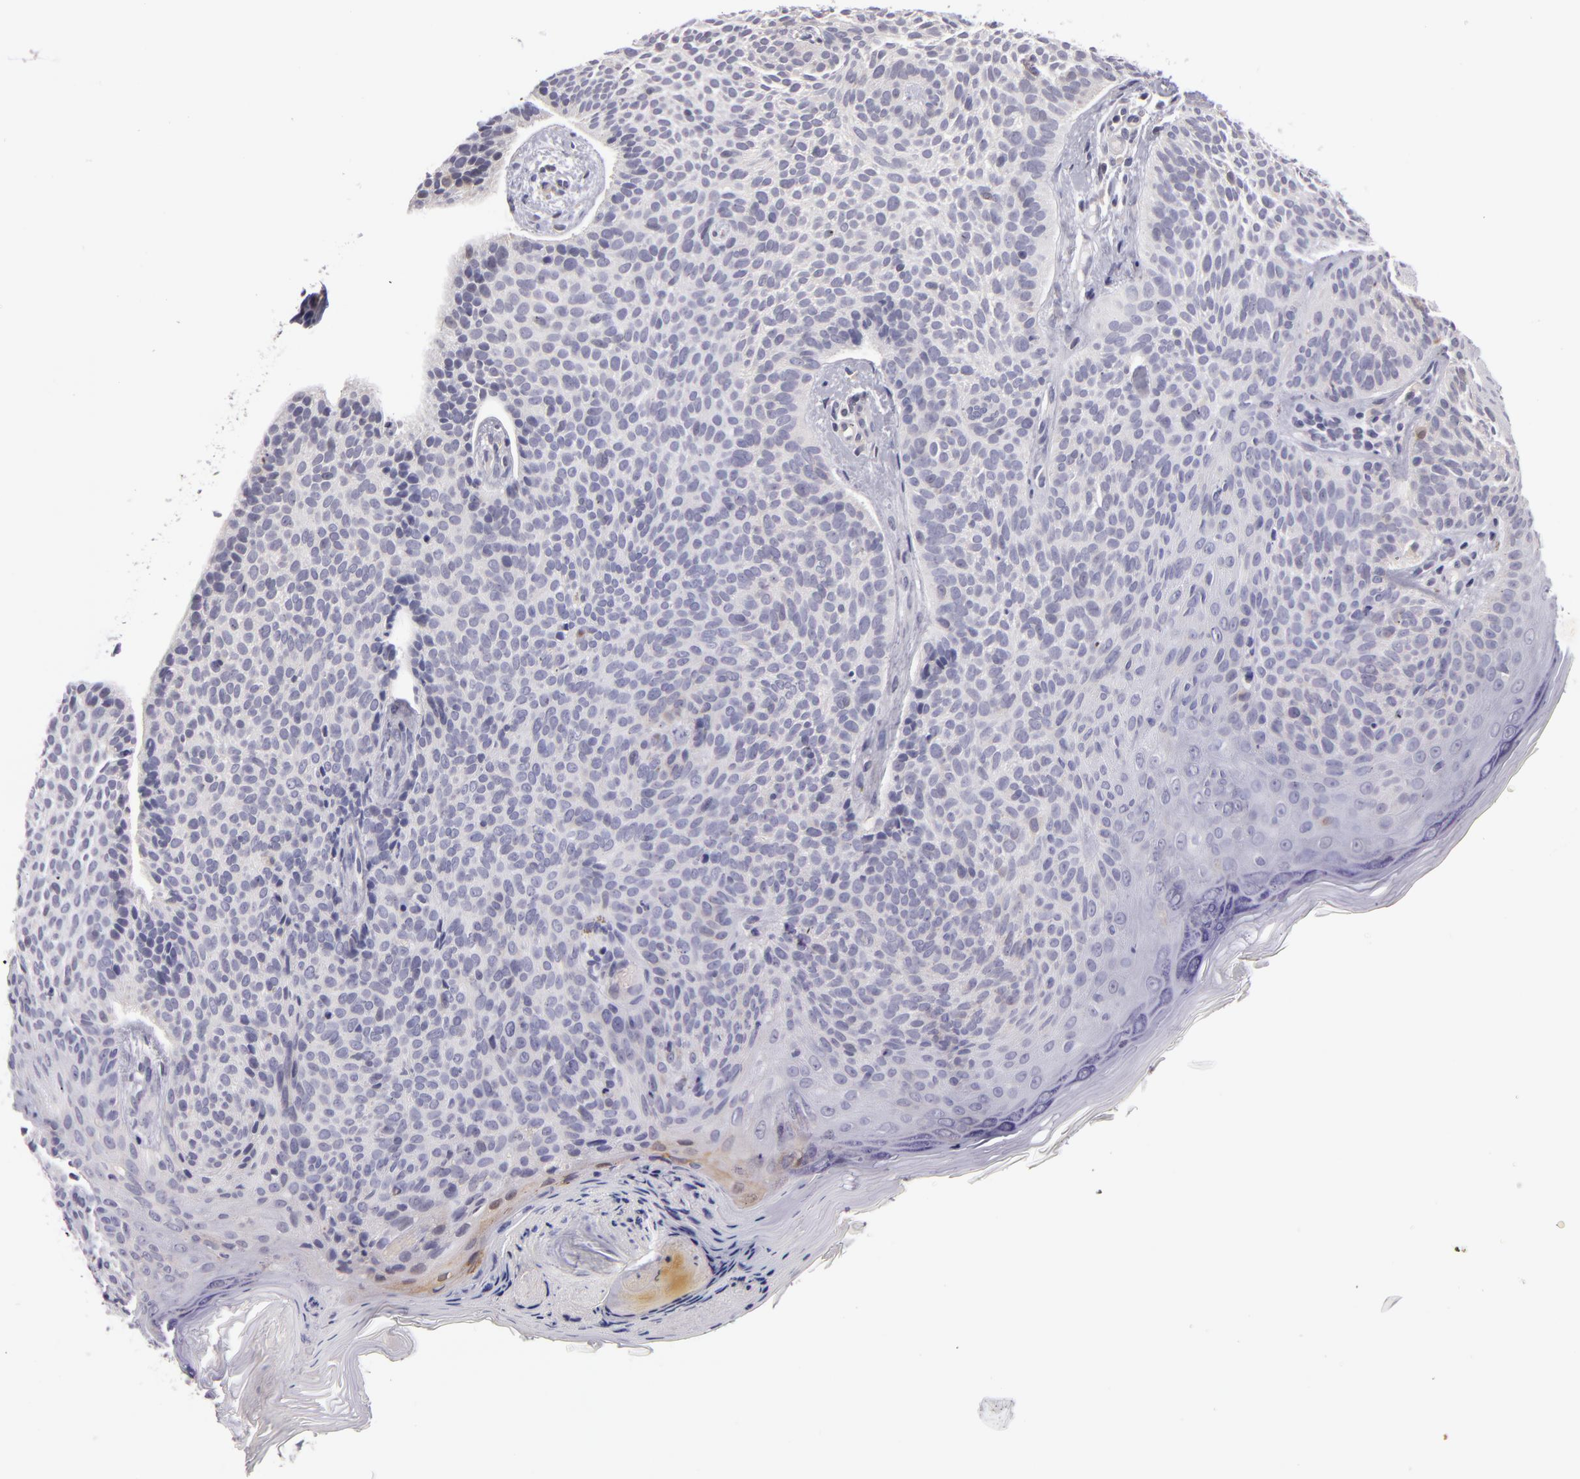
{"staining": {"intensity": "negative", "quantity": "none", "location": "none"}, "tissue": "skin cancer", "cell_type": "Tumor cells", "image_type": "cancer", "snomed": [{"axis": "morphology", "description": "Basal cell carcinoma"}, {"axis": "topography", "description": "Skin"}], "caption": "IHC of skin basal cell carcinoma exhibits no staining in tumor cells.", "gene": "SNCB", "patient": {"sex": "female", "age": 78}}